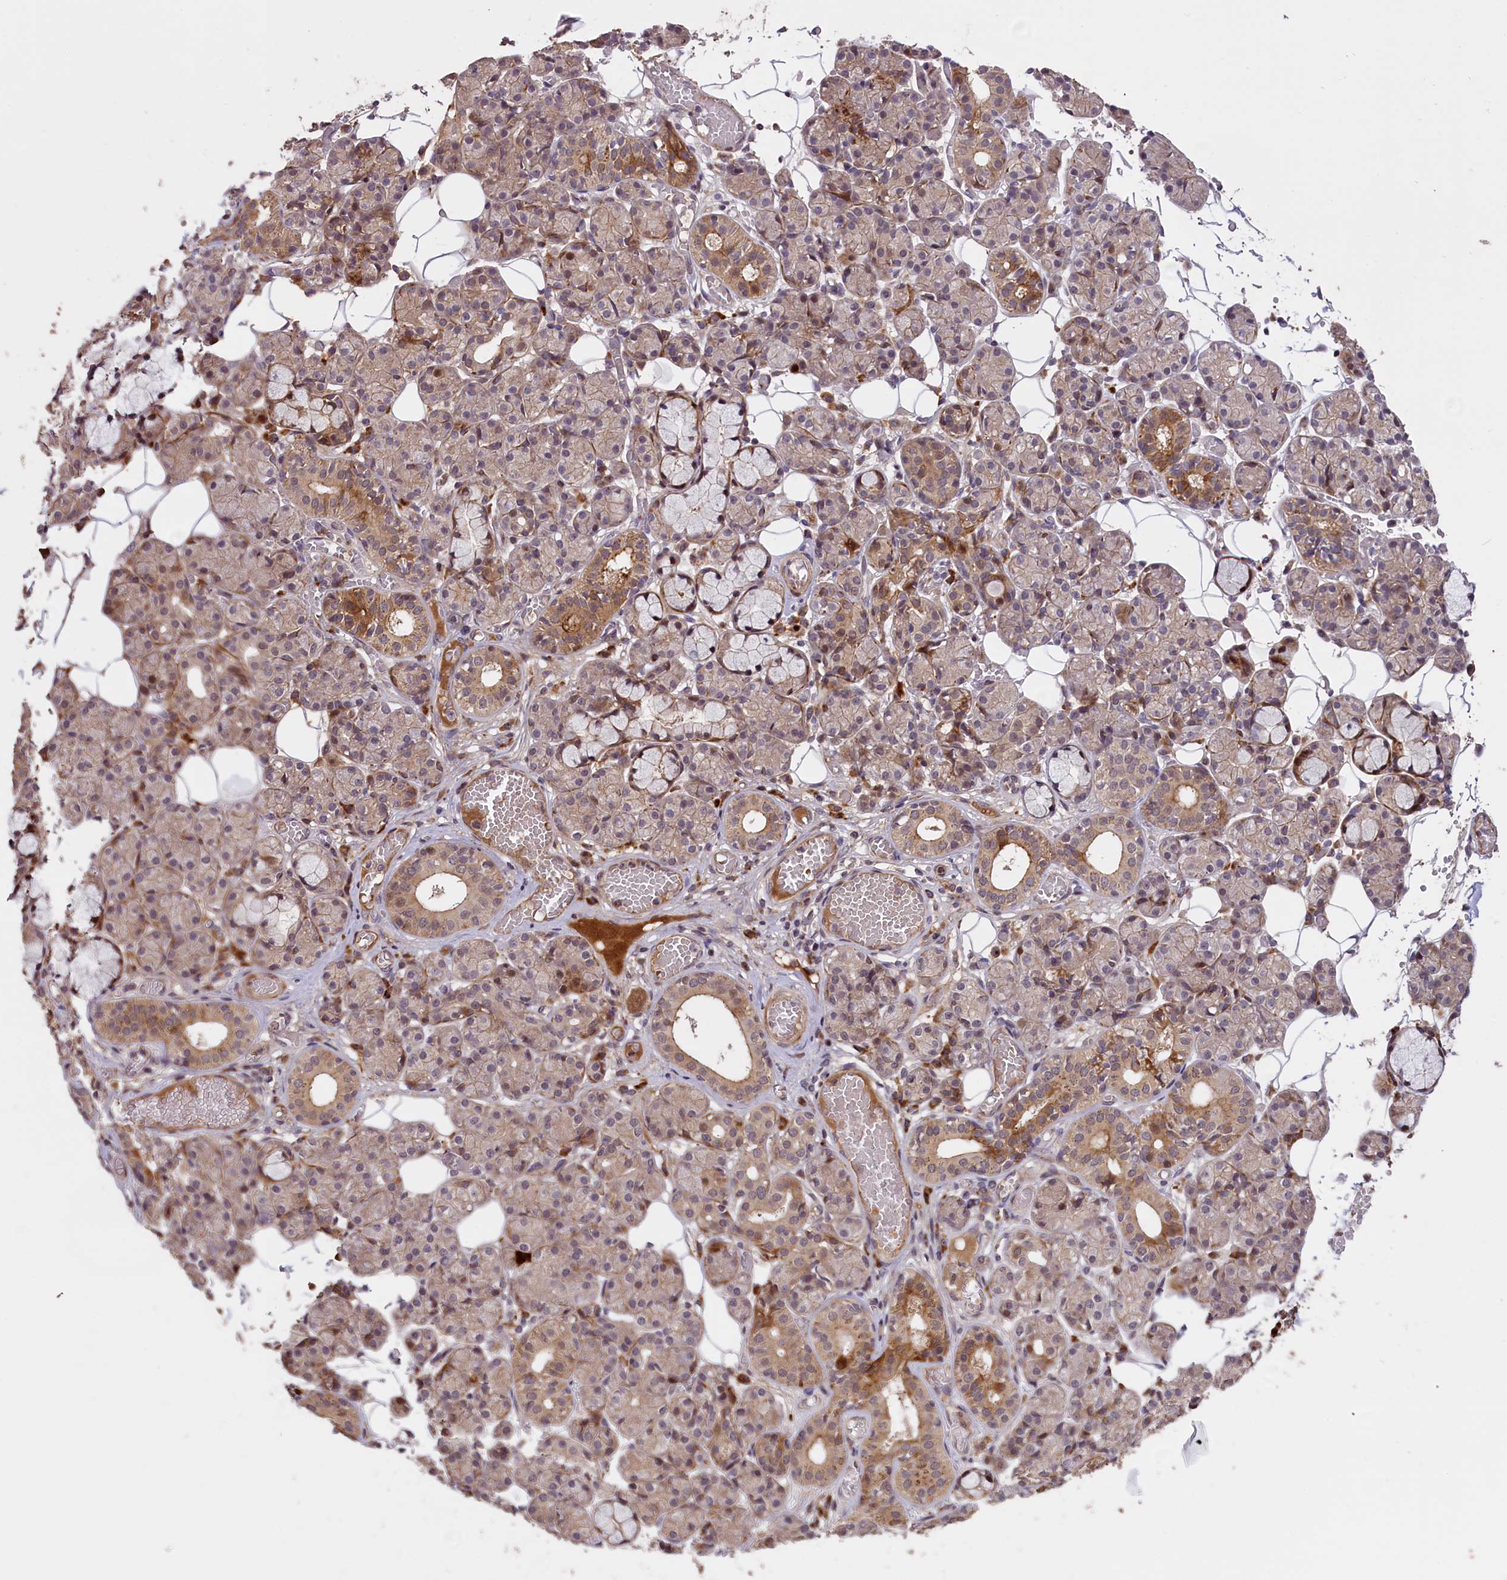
{"staining": {"intensity": "moderate", "quantity": "25%-75%", "location": "cytoplasmic/membranous"}, "tissue": "salivary gland", "cell_type": "Glandular cells", "image_type": "normal", "snomed": [{"axis": "morphology", "description": "Normal tissue, NOS"}, {"axis": "topography", "description": "Salivary gland"}], "caption": "An immunohistochemistry (IHC) micrograph of unremarkable tissue is shown. Protein staining in brown labels moderate cytoplasmic/membranous positivity in salivary gland within glandular cells.", "gene": "ENHO", "patient": {"sex": "male", "age": 63}}